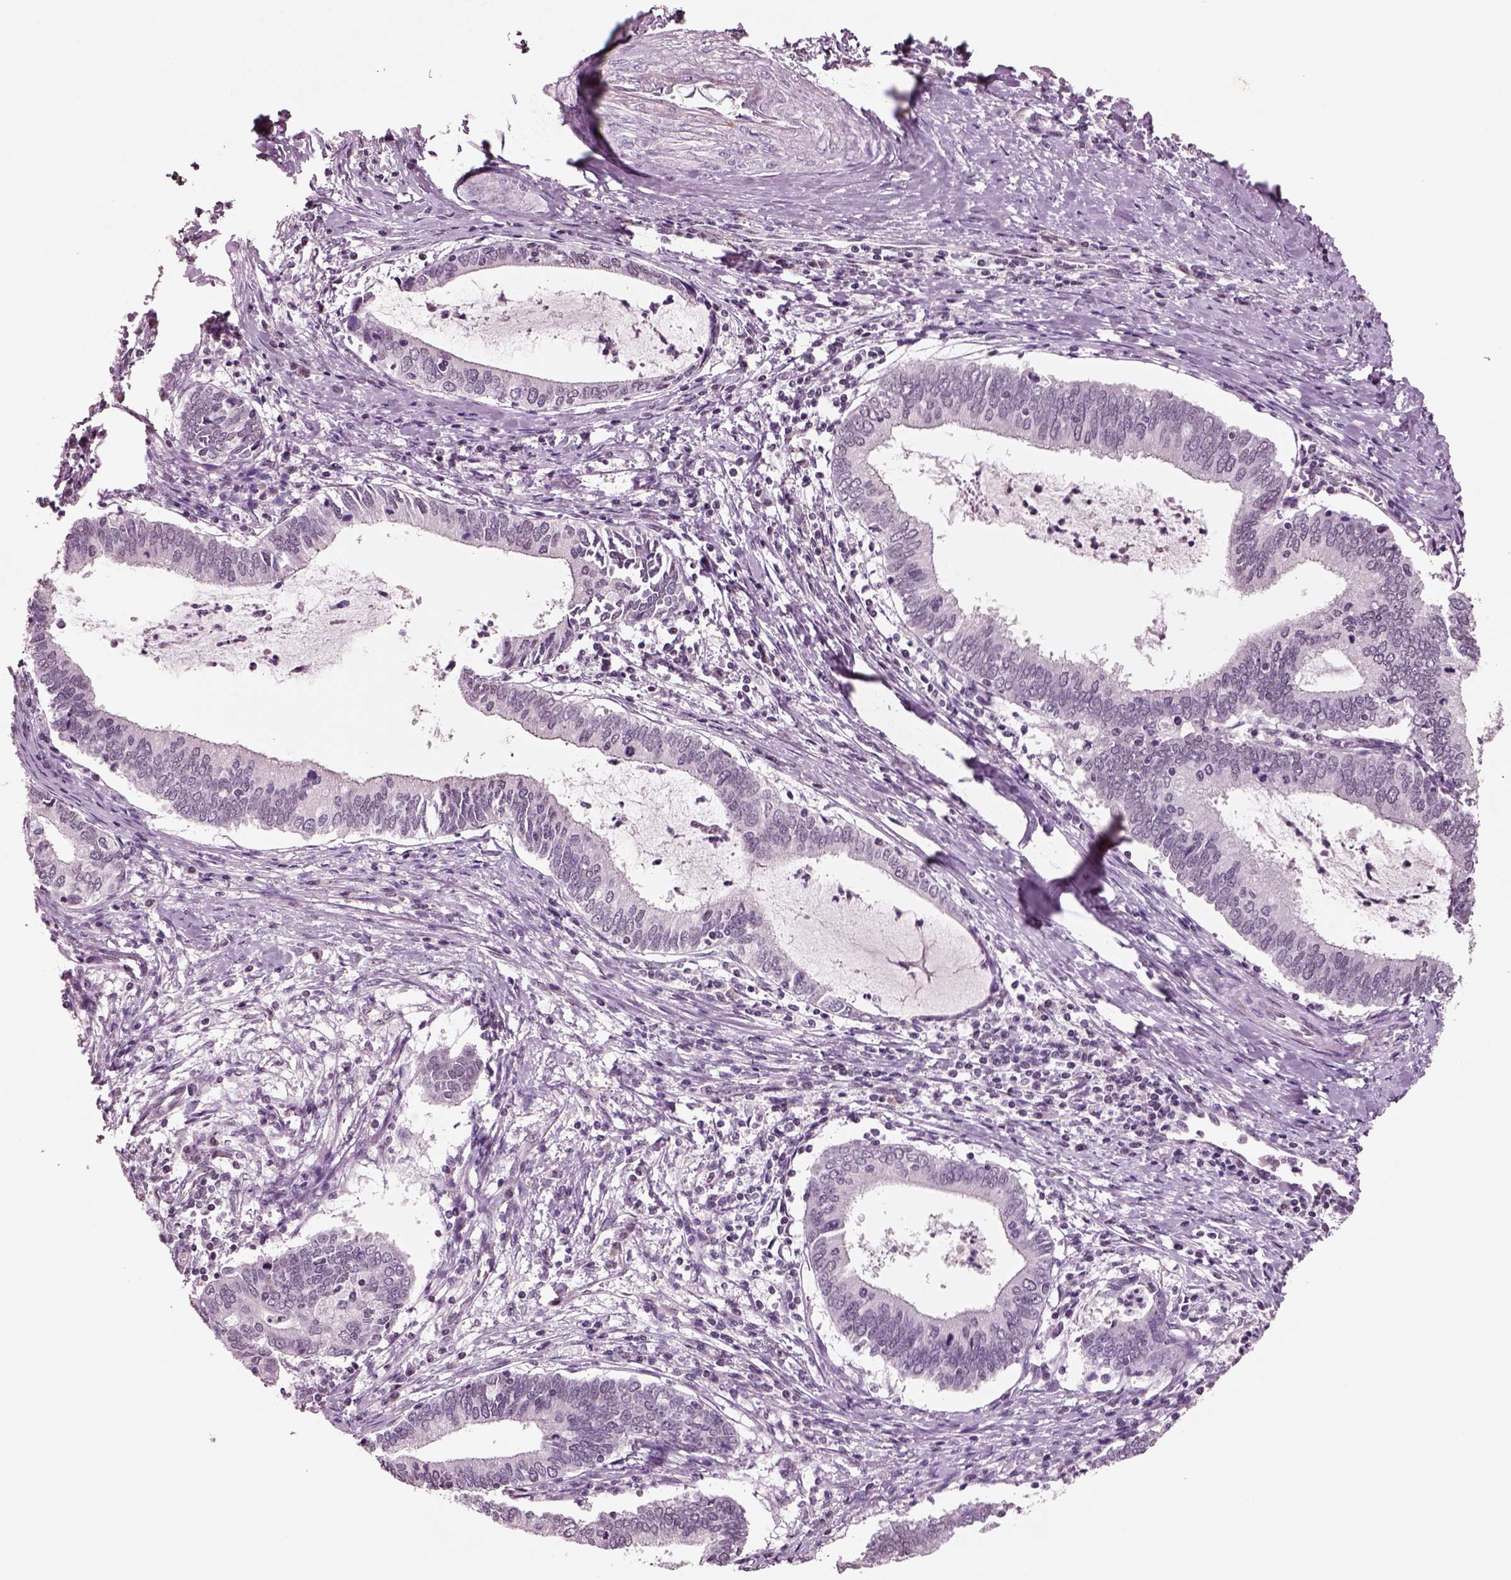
{"staining": {"intensity": "negative", "quantity": "none", "location": "none"}, "tissue": "cervical cancer", "cell_type": "Tumor cells", "image_type": "cancer", "snomed": [{"axis": "morphology", "description": "Adenocarcinoma, NOS"}, {"axis": "topography", "description": "Cervix"}], "caption": "Immunohistochemistry (IHC) photomicrograph of neoplastic tissue: adenocarcinoma (cervical) stained with DAB (3,3'-diaminobenzidine) exhibits no significant protein positivity in tumor cells.", "gene": "SEPHS1", "patient": {"sex": "female", "age": 42}}